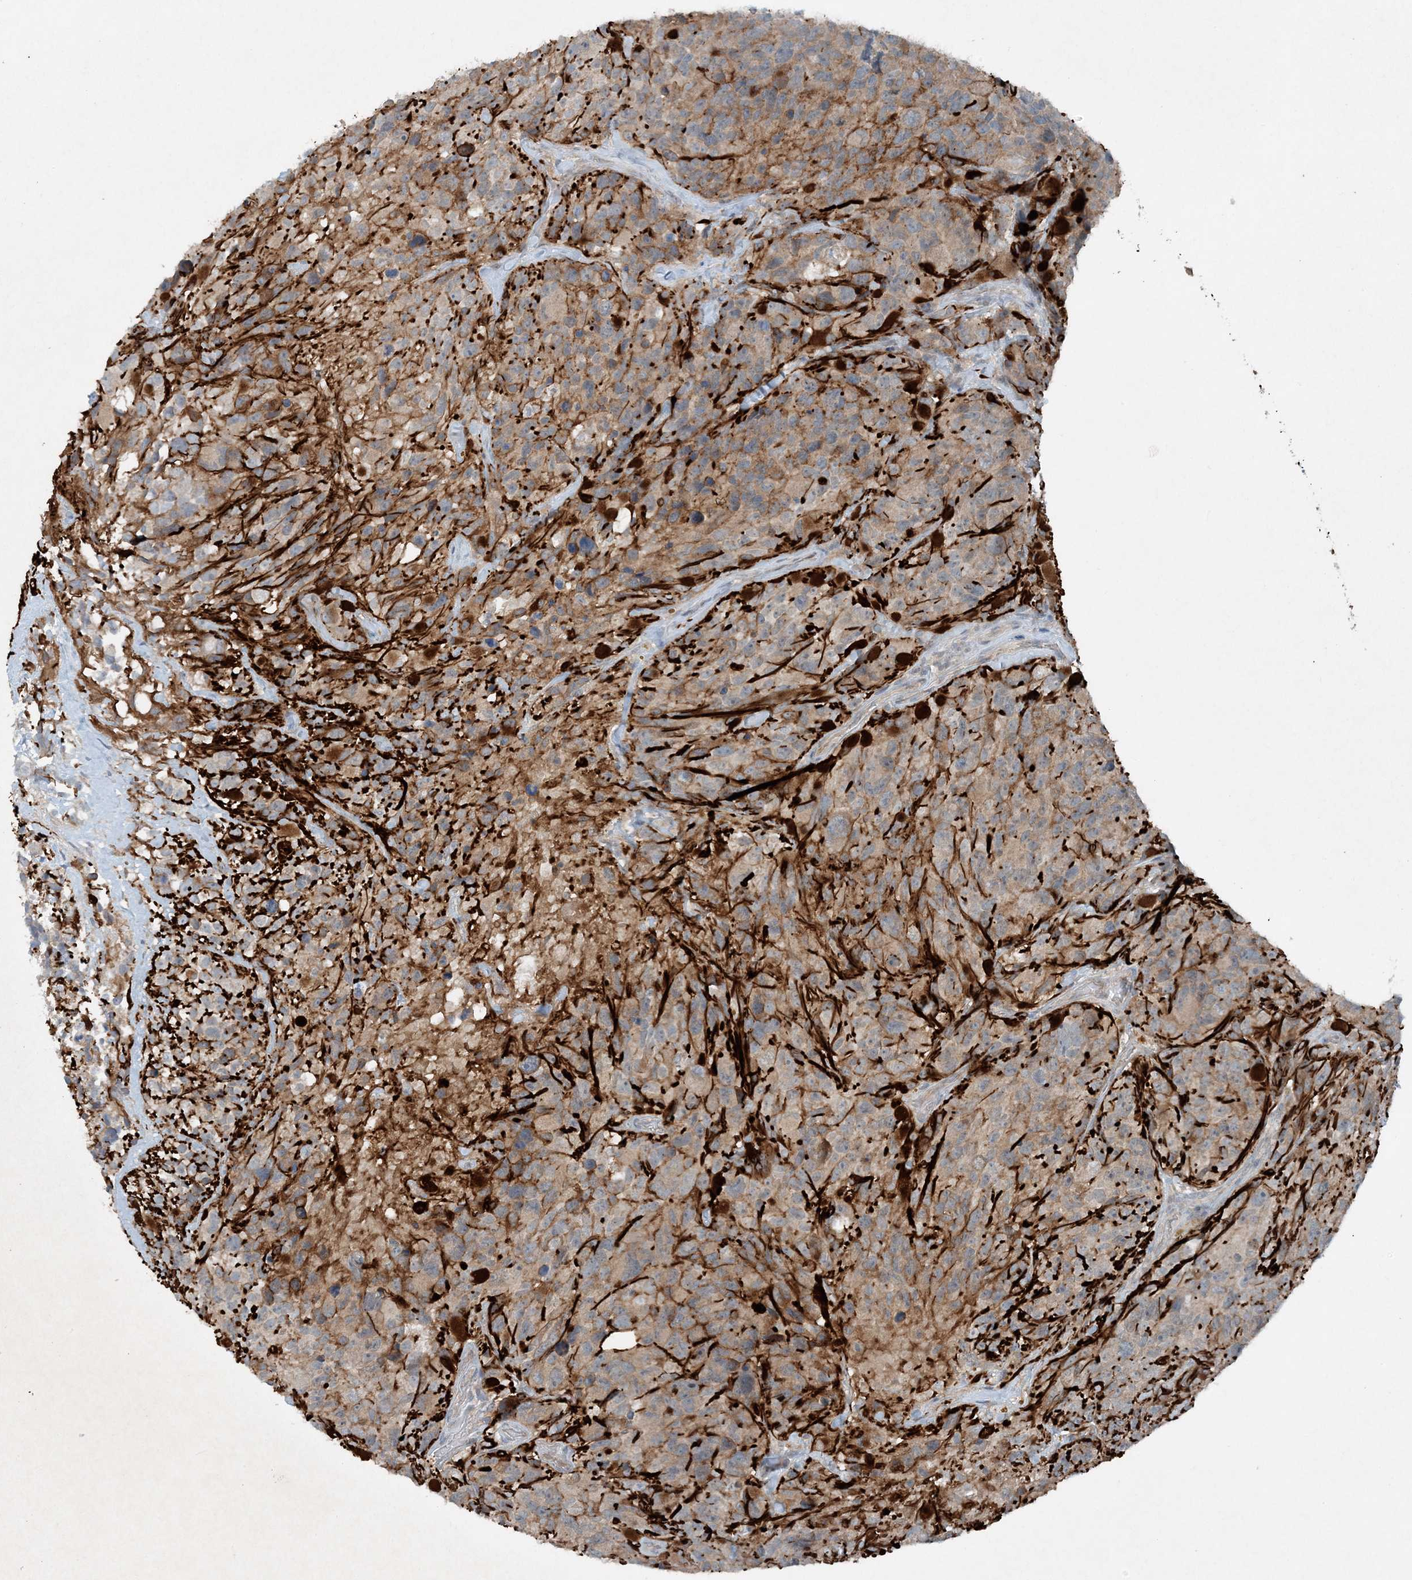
{"staining": {"intensity": "weak", "quantity": "<25%", "location": "cytoplasmic/membranous"}, "tissue": "glioma", "cell_type": "Tumor cells", "image_type": "cancer", "snomed": [{"axis": "morphology", "description": "Glioma, malignant, High grade"}, {"axis": "topography", "description": "Brain"}], "caption": "Immunohistochemistry micrograph of high-grade glioma (malignant) stained for a protein (brown), which shows no expression in tumor cells.", "gene": "MITD1", "patient": {"sex": "male", "age": 69}}